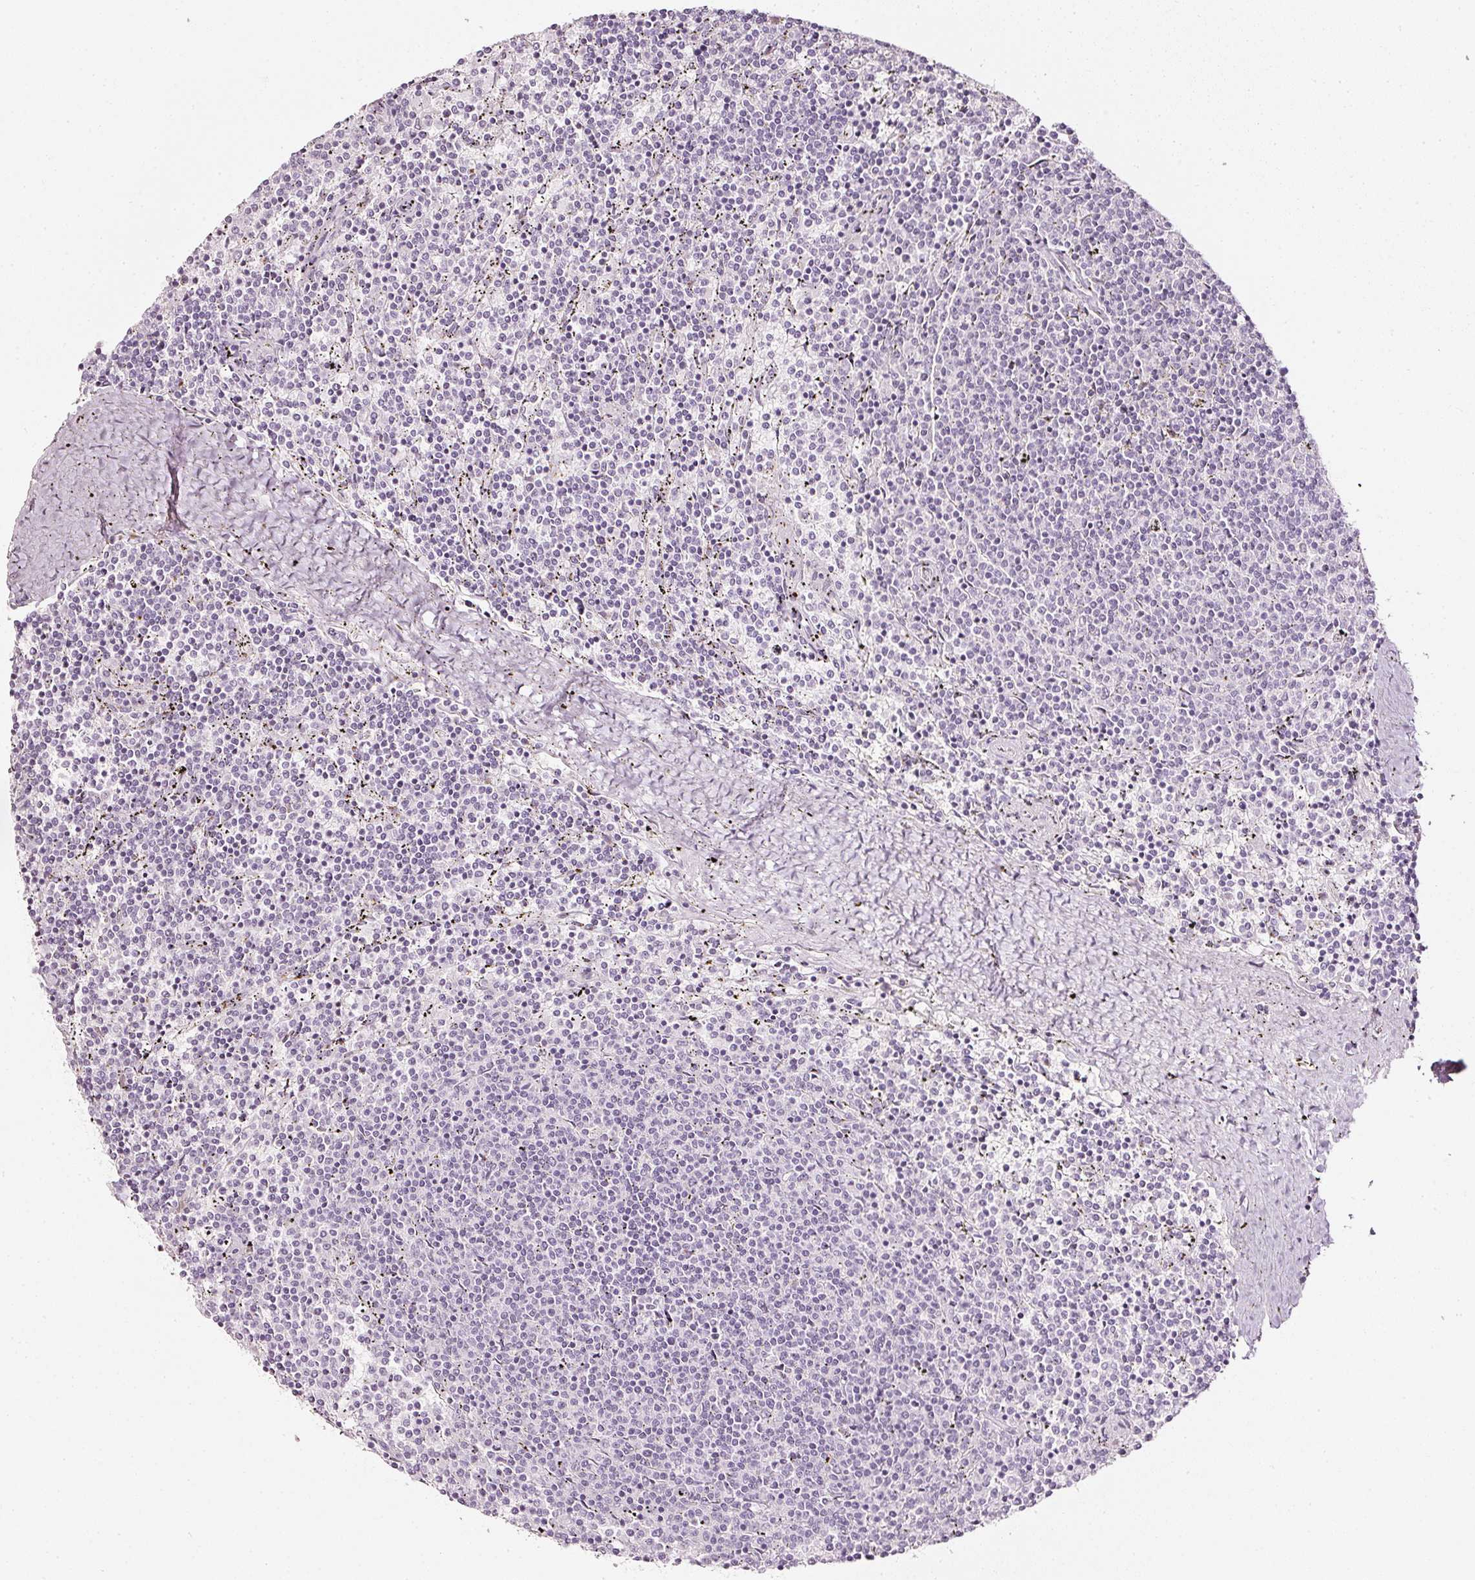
{"staining": {"intensity": "negative", "quantity": "none", "location": "none"}, "tissue": "lymphoma", "cell_type": "Tumor cells", "image_type": "cancer", "snomed": [{"axis": "morphology", "description": "Malignant lymphoma, non-Hodgkin's type, Low grade"}, {"axis": "topography", "description": "Spleen"}], "caption": "Image shows no significant protein expression in tumor cells of lymphoma.", "gene": "SDF4", "patient": {"sex": "female", "age": 50}}